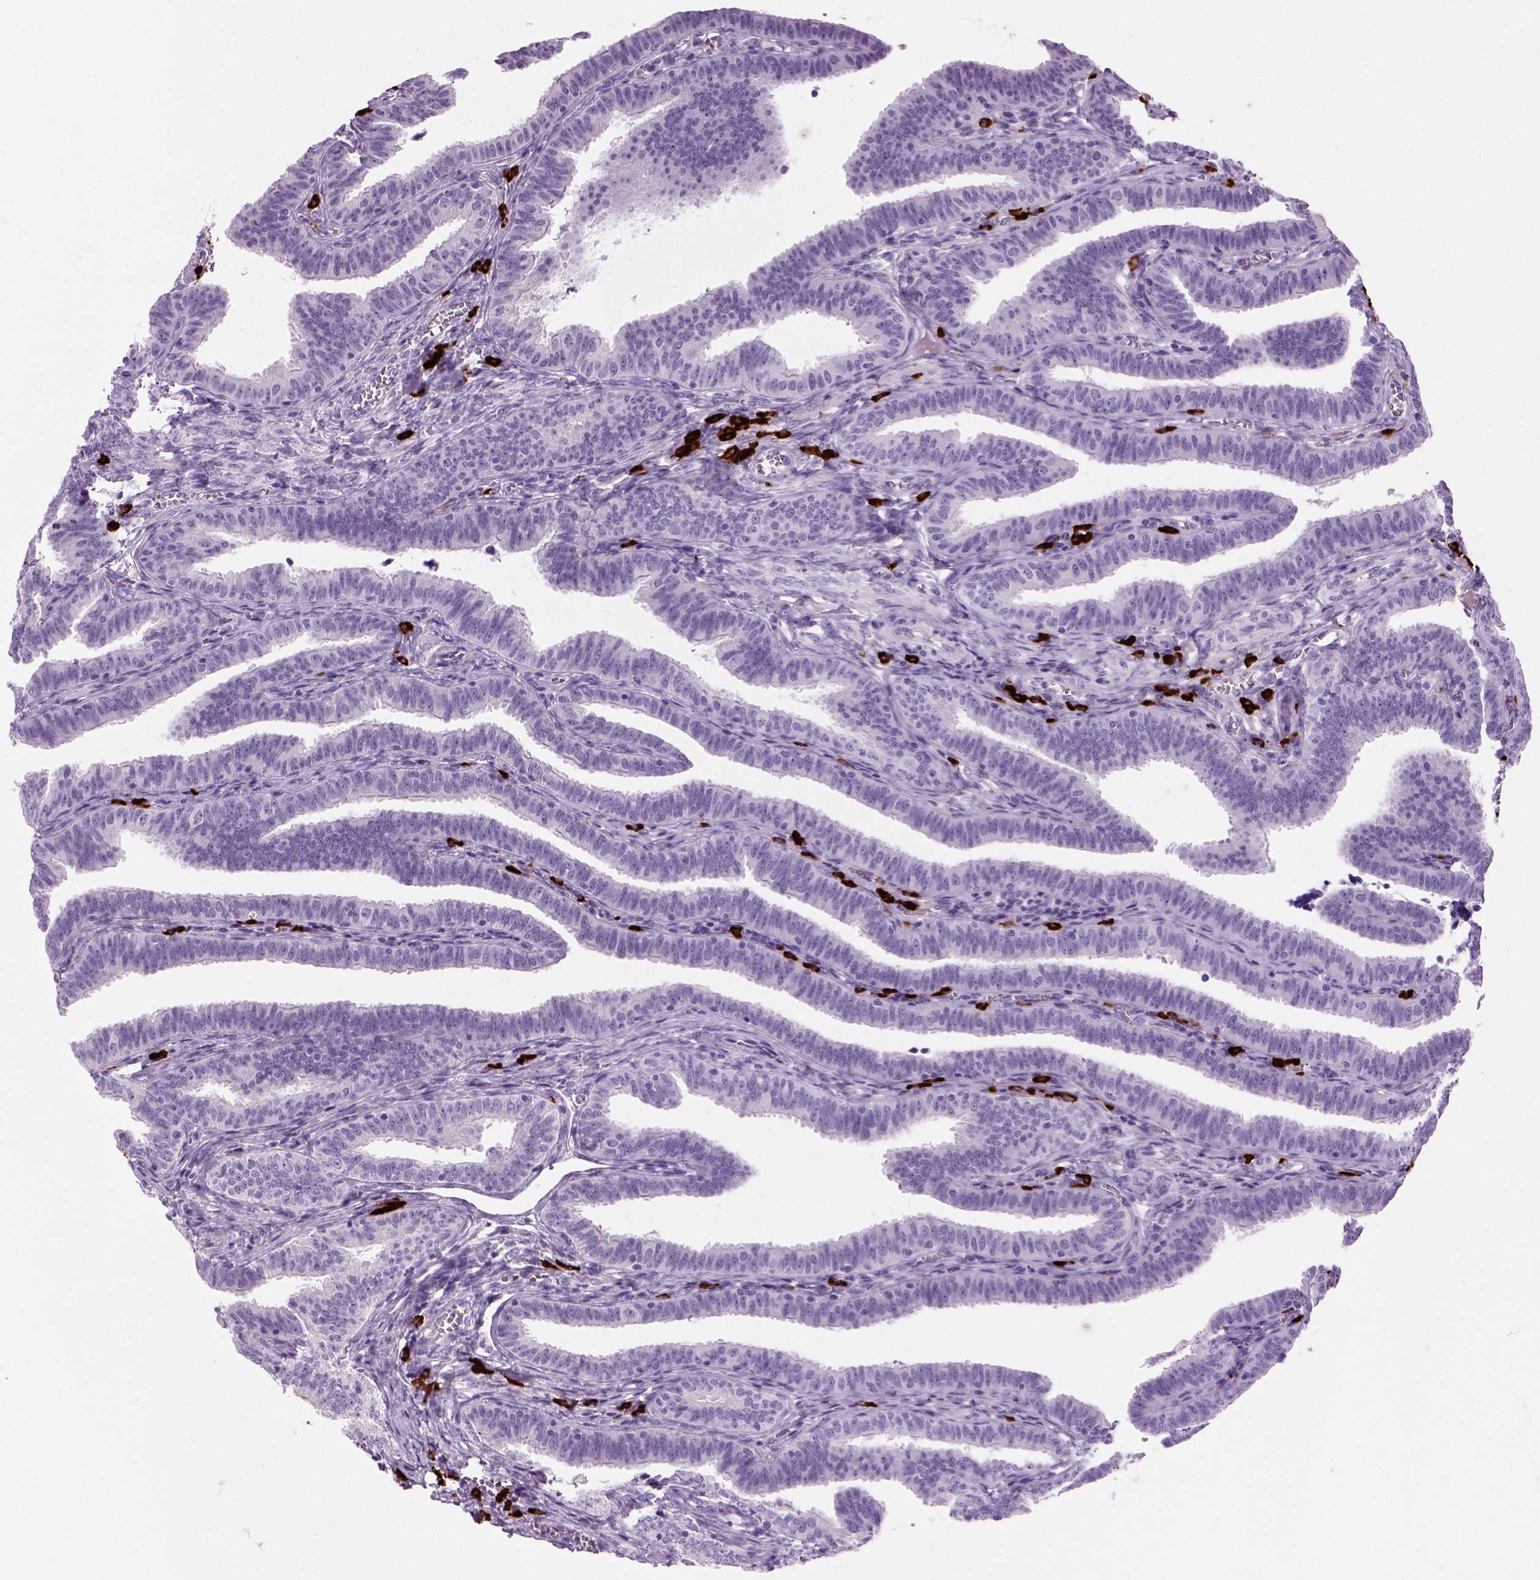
{"staining": {"intensity": "negative", "quantity": "none", "location": "none"}, "tissue": "fallopian tube", "cell_type": "Glandular cells", "image_type": "normal", "snomed": [{"axis": "morphology", "description": "Normal tissue, NOS"}, {"axis": "topography", "description": "Fallopian tube"}], "caption": "Fallopian tube stained for a protein using immunohistochemistry shows no positivity glandular cells.", "gene": "MZB1", "patient": {"sex": "female", "age": 25}}